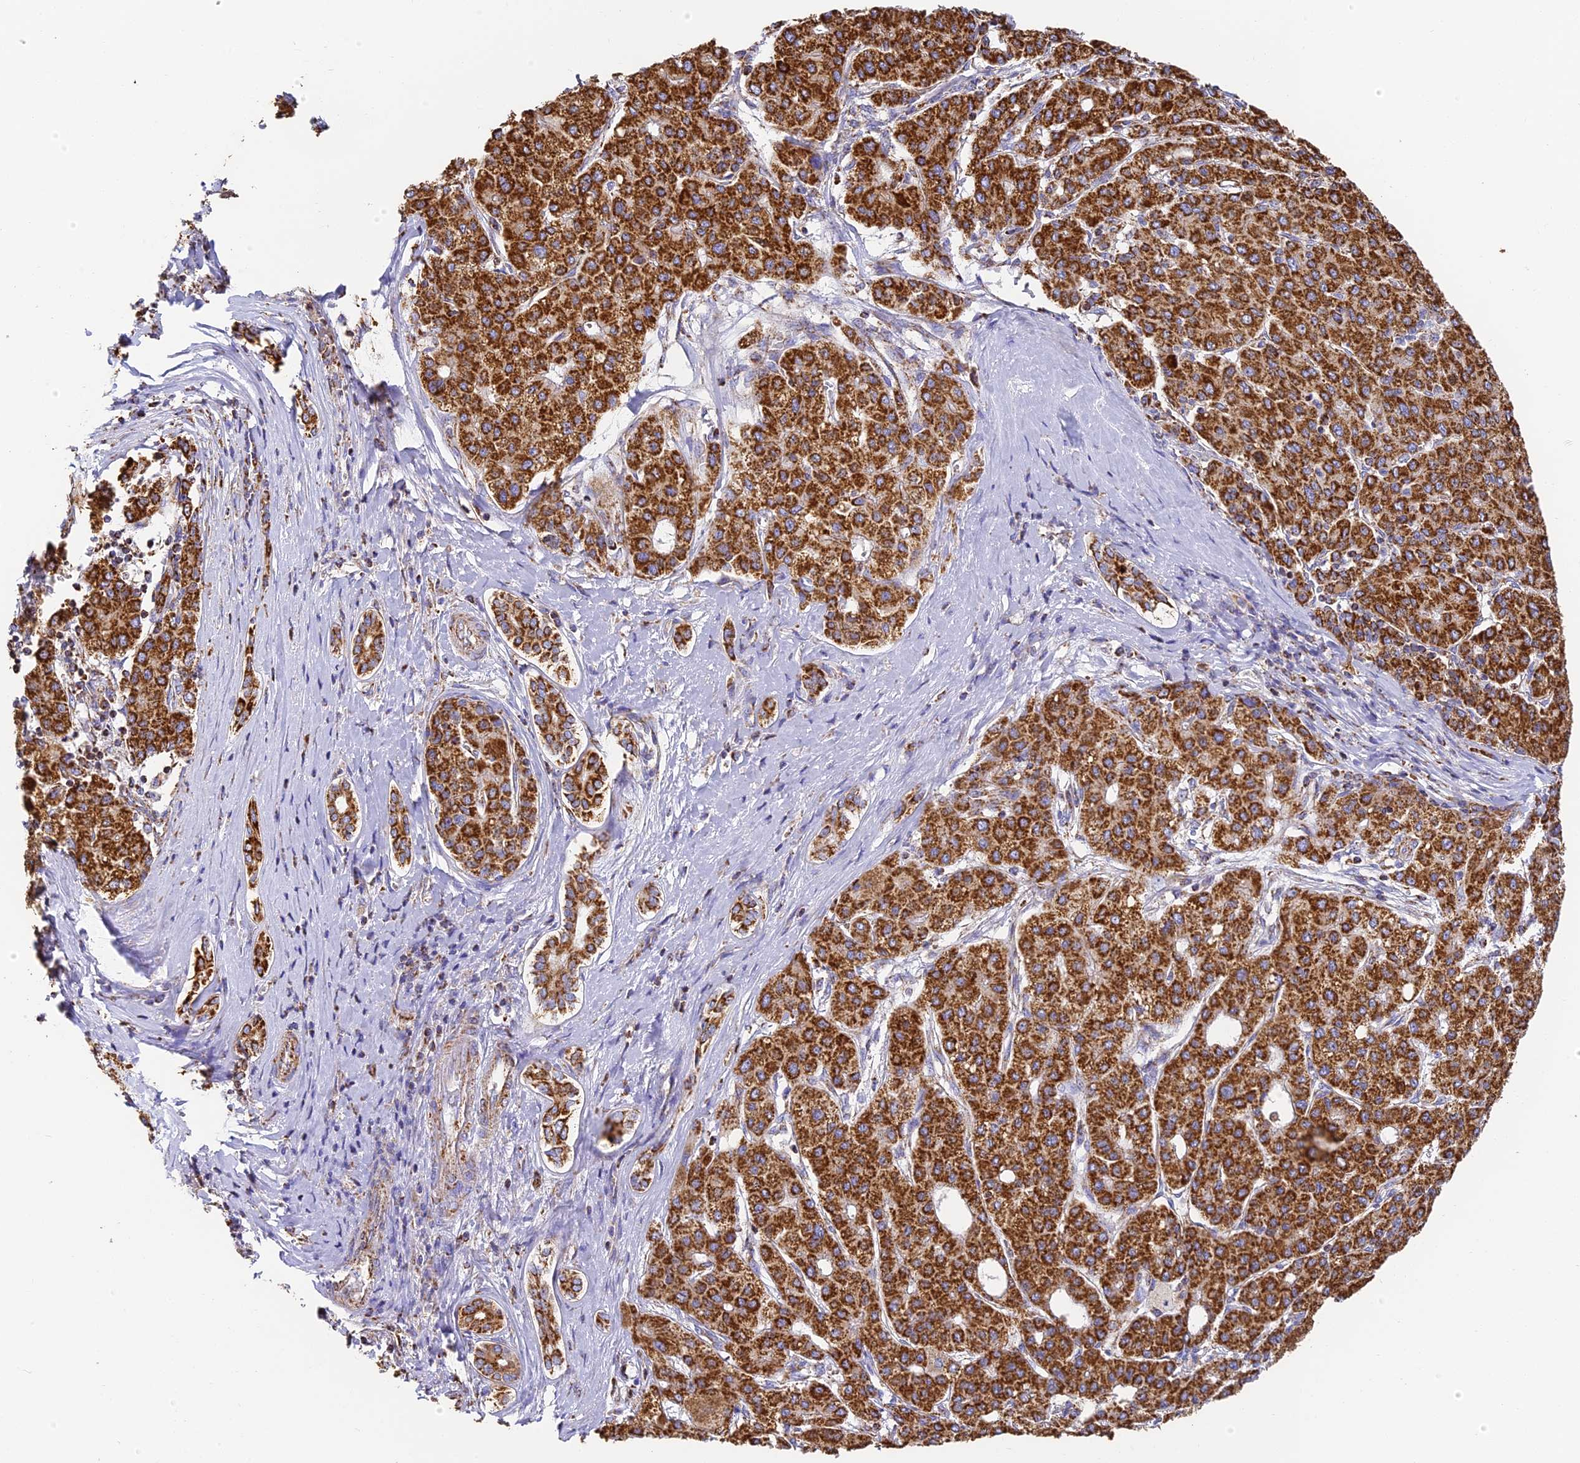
{"staining": {"intensity": "strong", "quantity": ">75%", "location": "cytoplasmic/membranous"}, "tissue": "liver cancer", "cell_type": "Tumor cells", "image_type": "cancer", "snomed": [{"axis": "morphology", "description": "Carcinoma, Hepatocellular, NOS"}, {"axis": "topography", "description": "Liver"}], "caption": "Human liver cancer (hepatocellular carcinoma) stained with a protein marker displays strong staining in tumor cells.", "gene": "COX6C", "patient": {"sex": "male", "age": 65}}